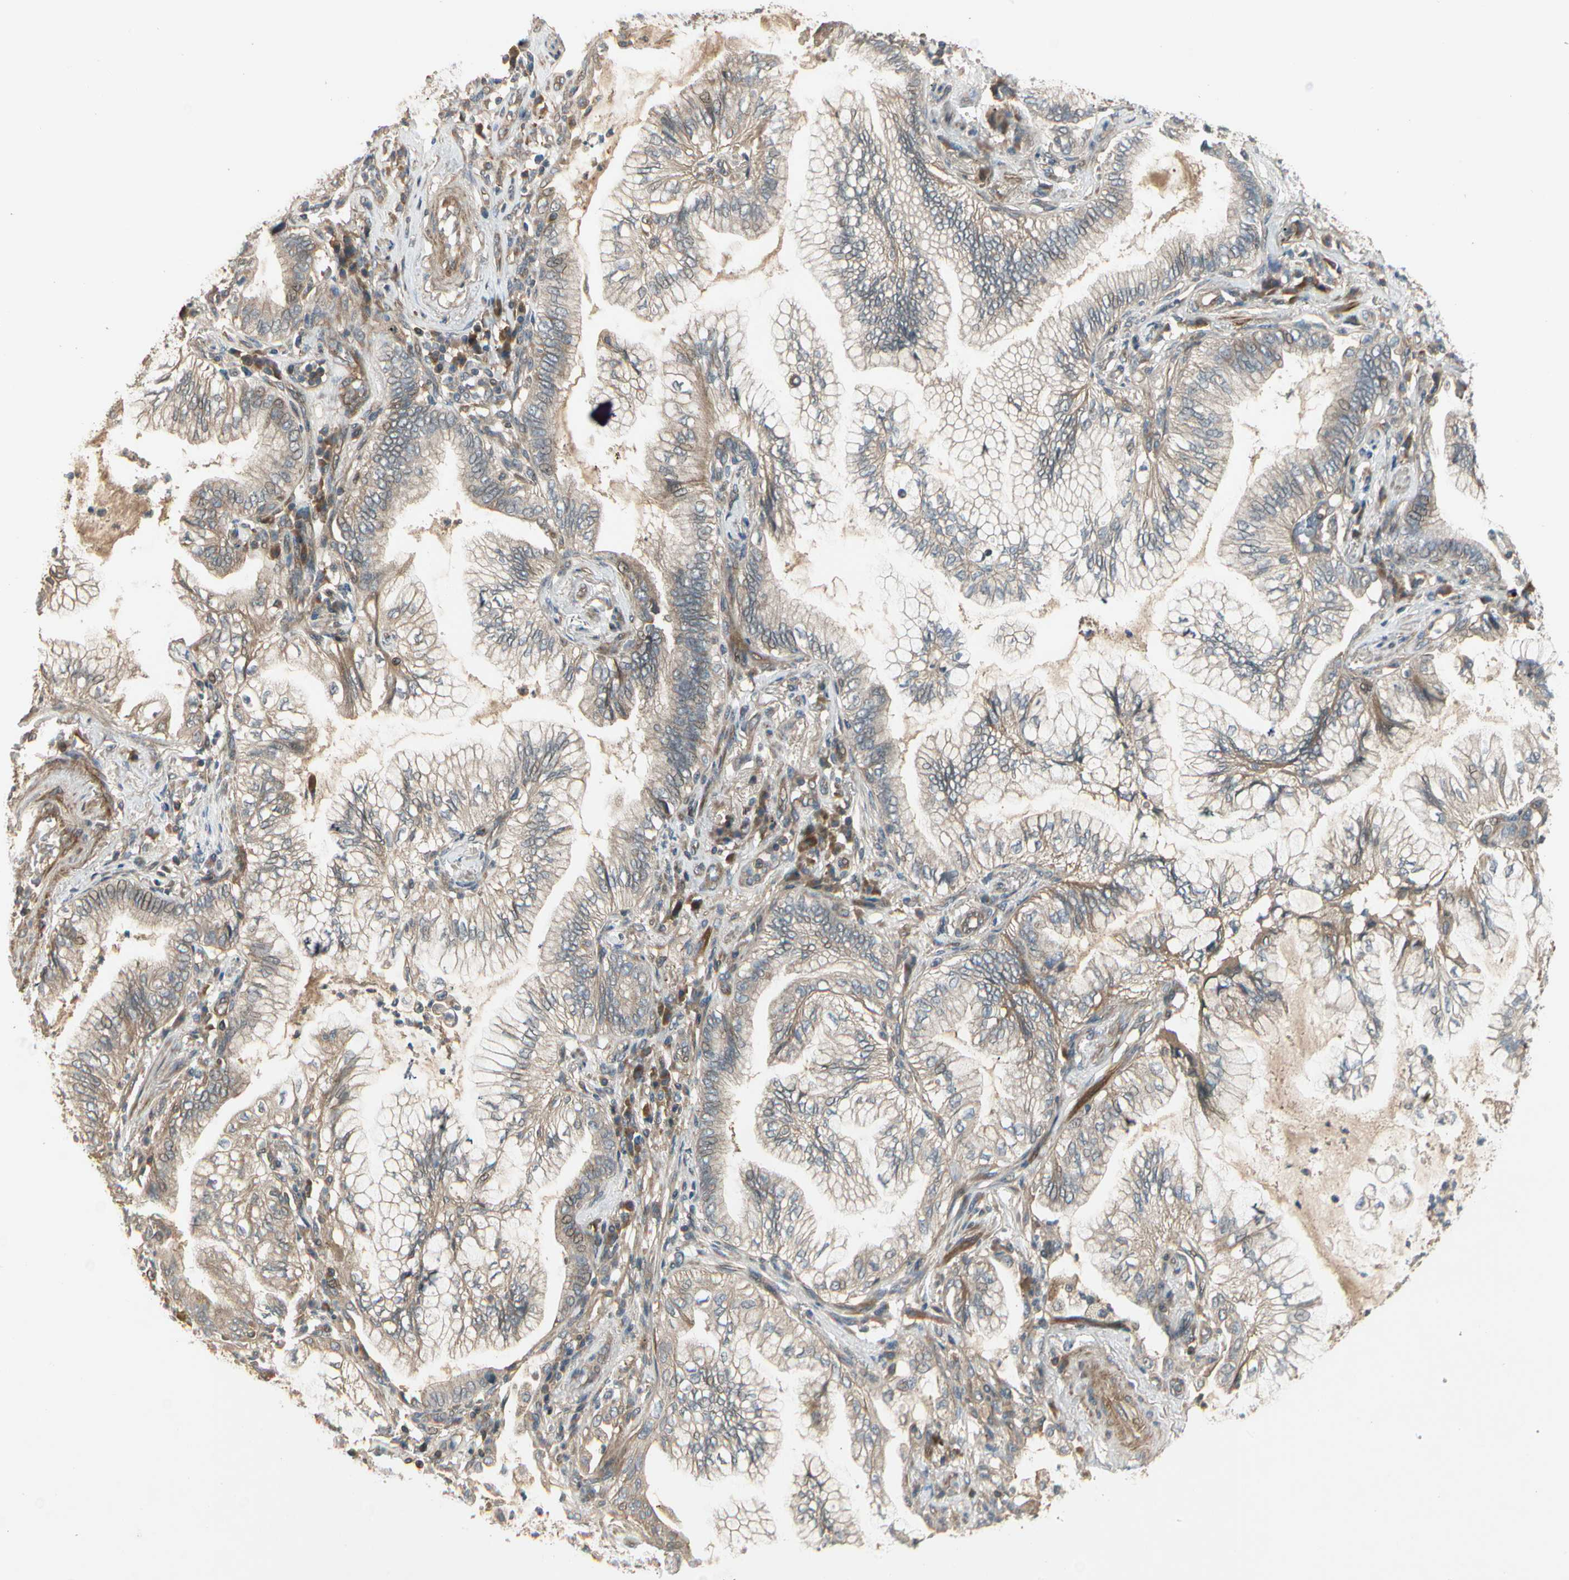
{"staining": {"intensity": "weak", "quantity": "25%-75%", "location": "cytoplasmic/membranous"}, "tissue": "lung cancer", "cell_type": "Tumor cells", "image_type": "cancer", "snomed": [{"axis": "morphology", "description": "Normal tissue, NOS"}, {"axis": "morphology", "description": "Adenocarcinoma, NOS"}, {"axis": "topography", "description": "Bronchus"}, {"axis": "topography", "description": "Lung"}], "caption": "Lung cancer (adenocarcinoma) tissue reveals weak cytoplasmic/membranous staining in approximately 25%-75% of tumor cells", "gene": "ACVR1", "patient": {"sex": "female", "age": 70}}